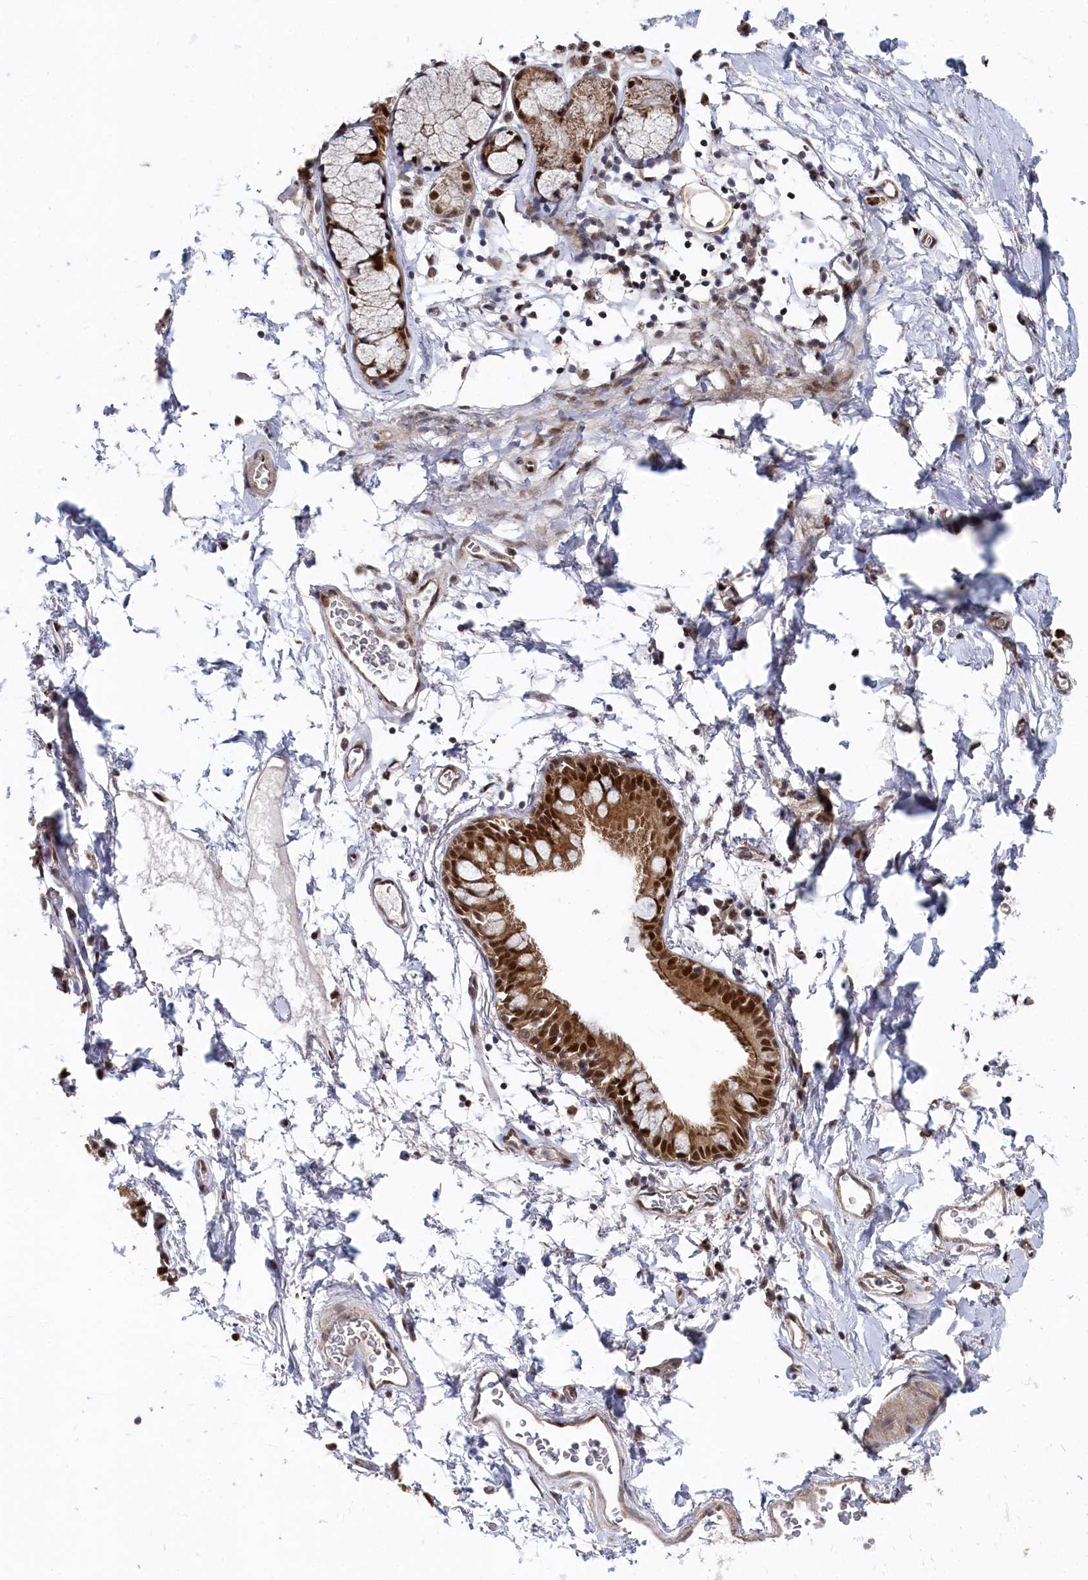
{"staining": {"intensity": "moderate", "quantity": "25%-75%", "location": "cytoplasmic/membranous,nuclear"}, "tissue": "adipose tissue", "cell_type": "Adipocytes", "image_type": "normal", "snomed": [{"axis": "morphology", "description": "Normal tissue, NOS"}, {"axis": "topography", "description": "Lymph node"}, {"axis": "topography", "description": "Bronchus"}], "caption": "This histopathology image reveals immunohistochemistry staining of normal adipose tissue, with medium moderate cytoplasmic/membranous,nuclear expression in about 25%-75% of adipocytes.", "gene": "BUB3", "patient": {"sex": "male", "age": 63}}